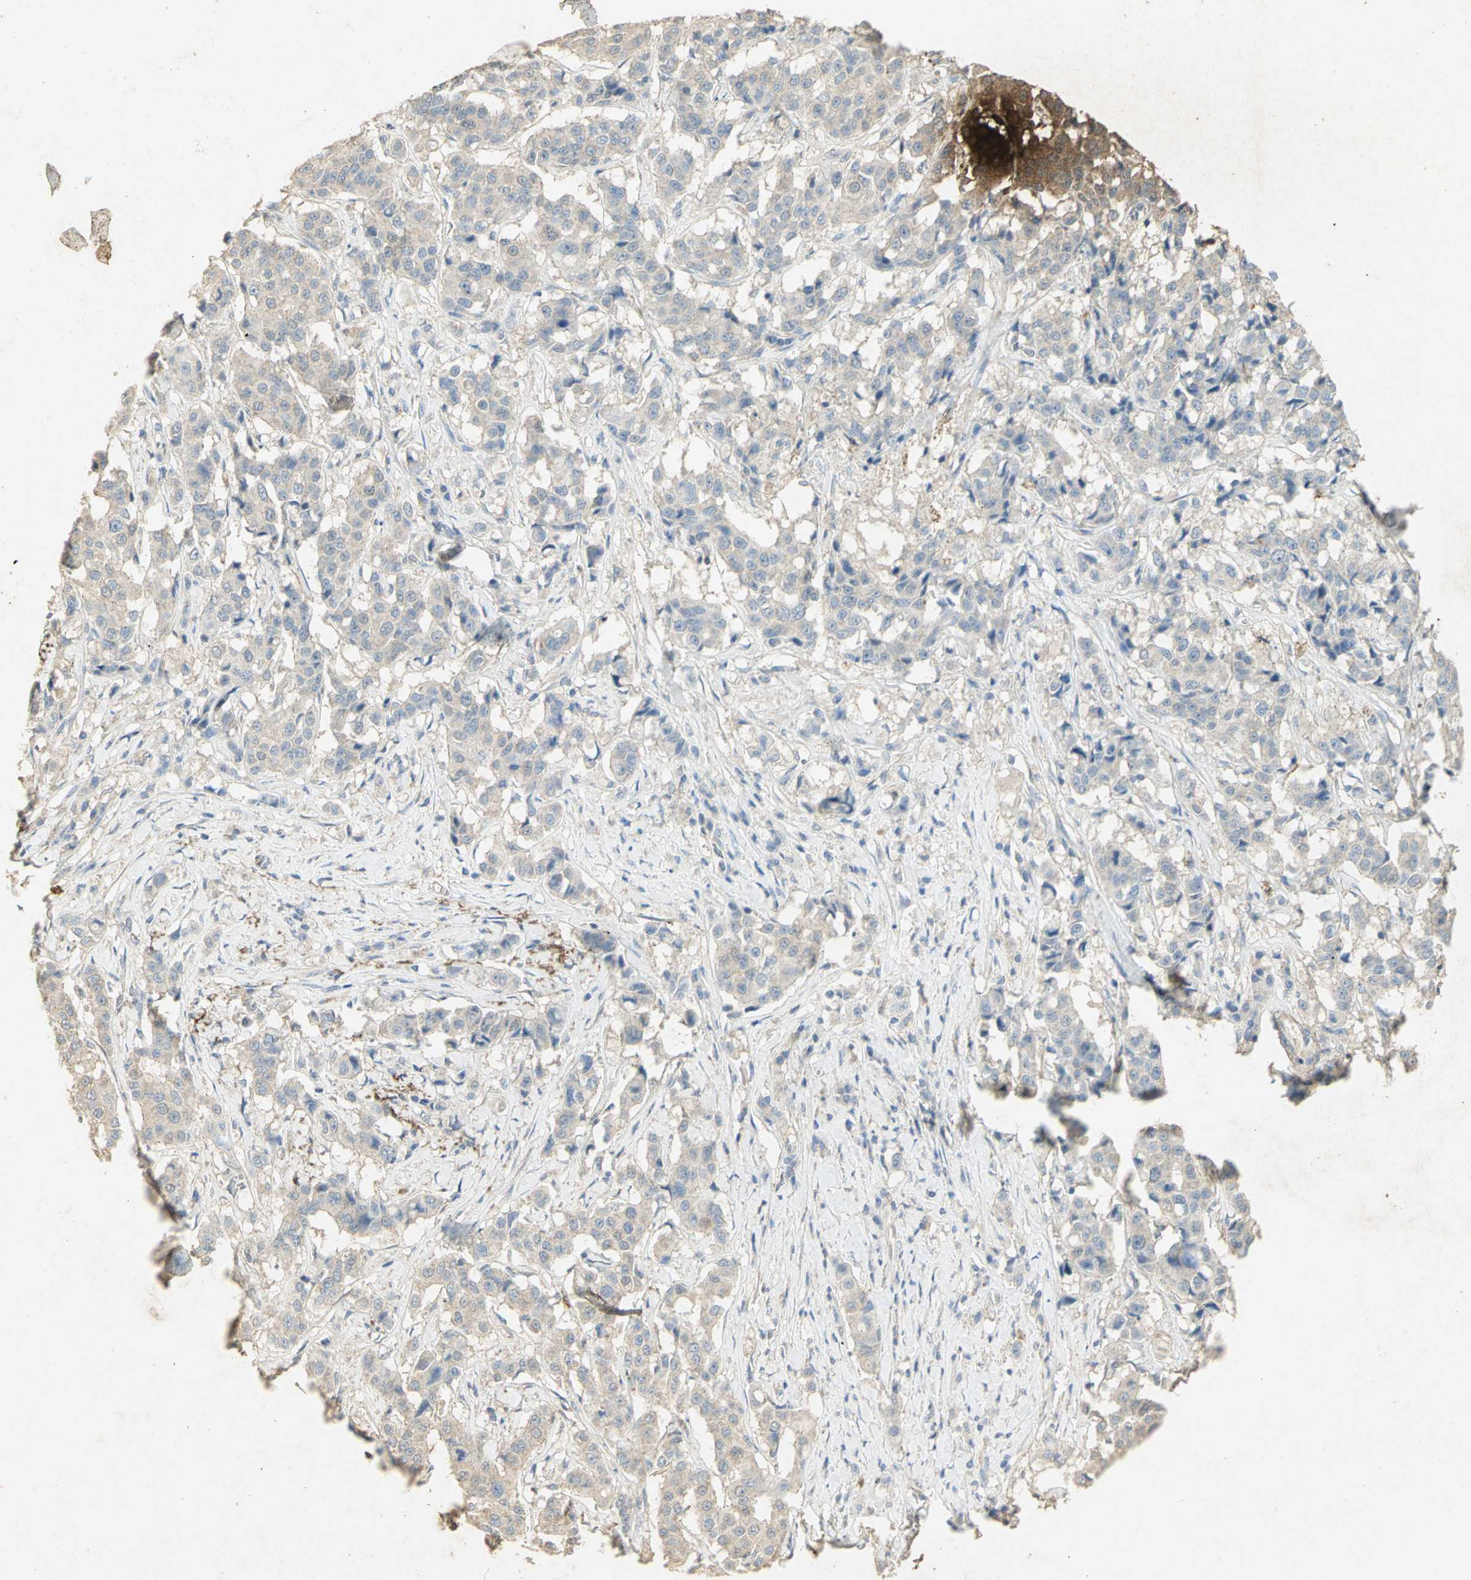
{"staining": {"intensity": "weak", "quantity": "25%-75%", "location": "cytoplasmic/membranous"}, "tissue": "breast cancer", "cell_type": "Tumor cells", "image_type": "cancer", "snomed": [{"axis": "morphology", "description": "Duct carcinoma"}, {"axis": "topography", "description": "Breast"}], "caption": "Immunohistochemistry of breast intraductal carcinoma demonstrates low levels of weak cytoplasmic/membranous expression in approximately 25%-75% of tumor cells.", "gene": "ASB9", "patient": {"sex": "female", "age": 27}}